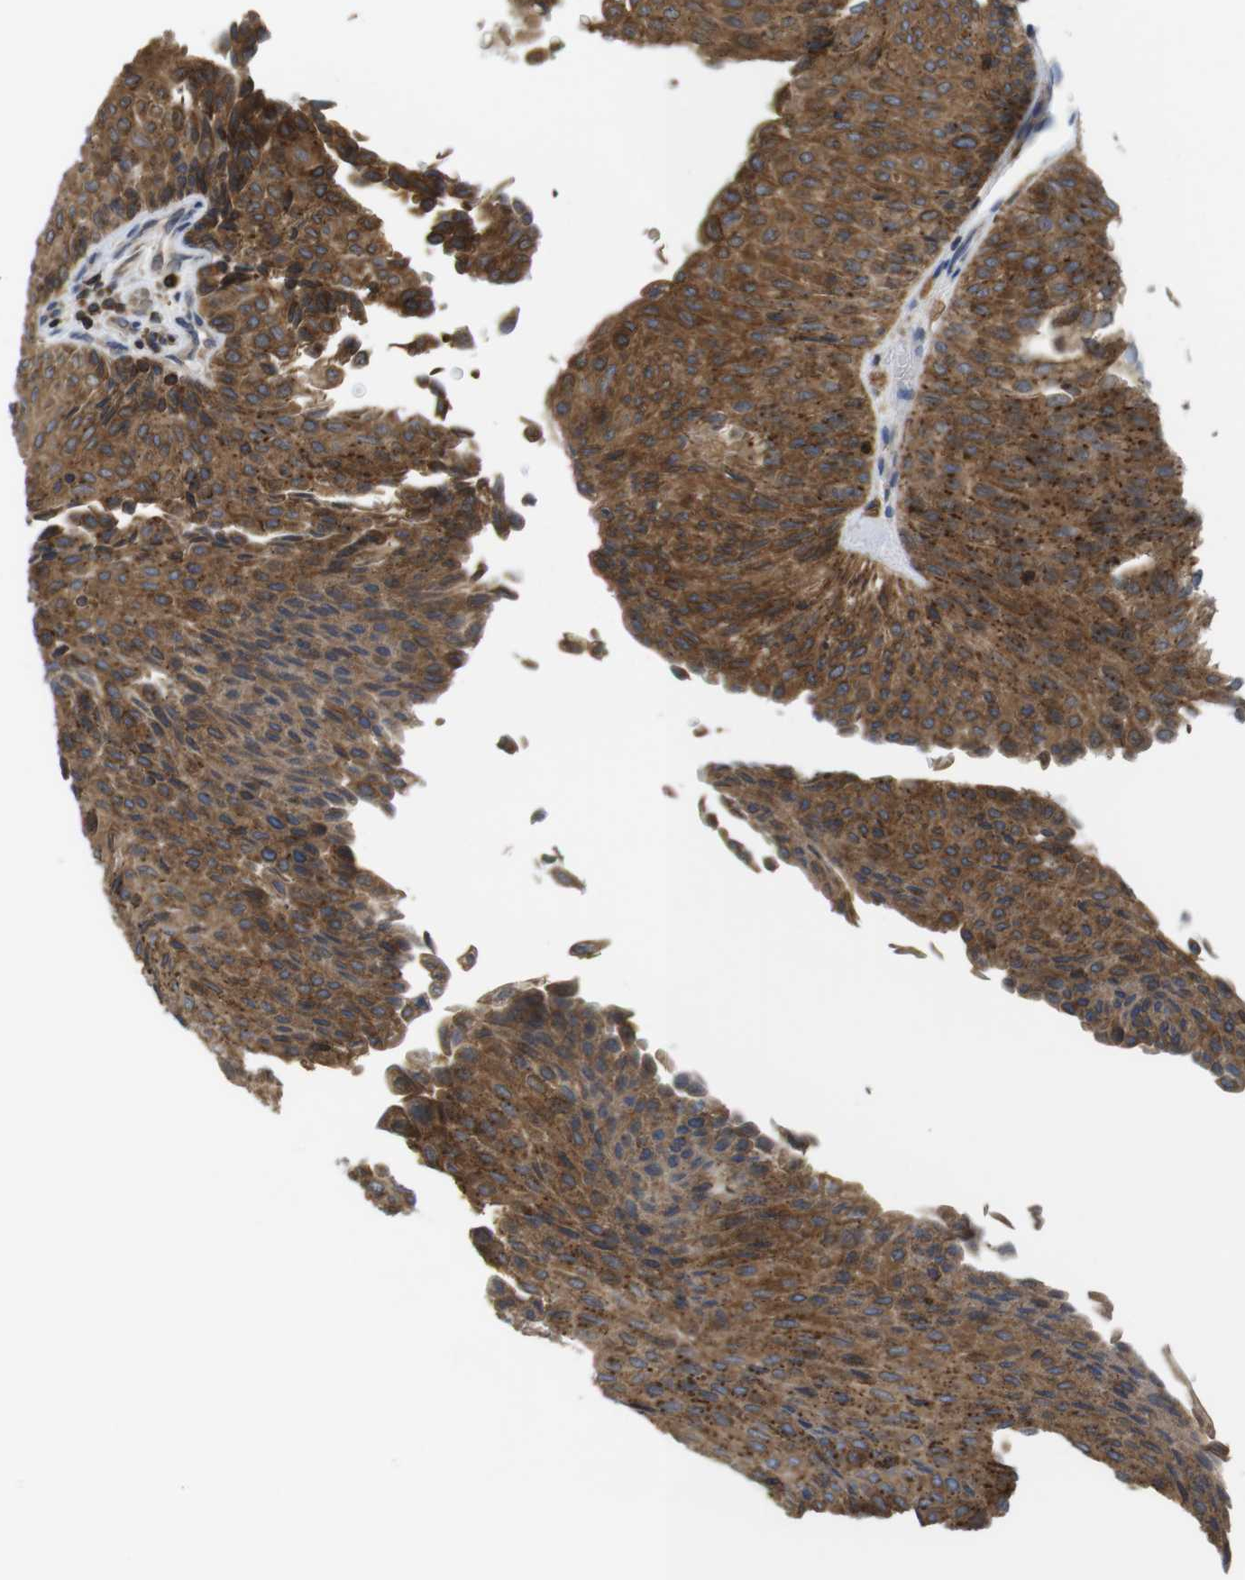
{"staining": {"intensity": "strong", "quantity": ">75%", "location": "cytoplasmic/membranous"}, "tissue": "urothelial cancer", "cell_type": "Tumor cells", "image_type": "cancer", "snomed": [{"axis": "morphology", "description": "Urothelial carcinoma, Low grade"}, {"axis": "topography", "description": "Urinary bladder"}], "caption": "Strong cytoplasmic/membranous staining is seen in approximately >75% of tumor cells in urothelial cancer. (DAB (3,3'-diaminobenzidine) IHC with brightfield microscopy, high magnification).", "gene": "ARL6IP5", "patient": {"sex": "male", "age": 78}}